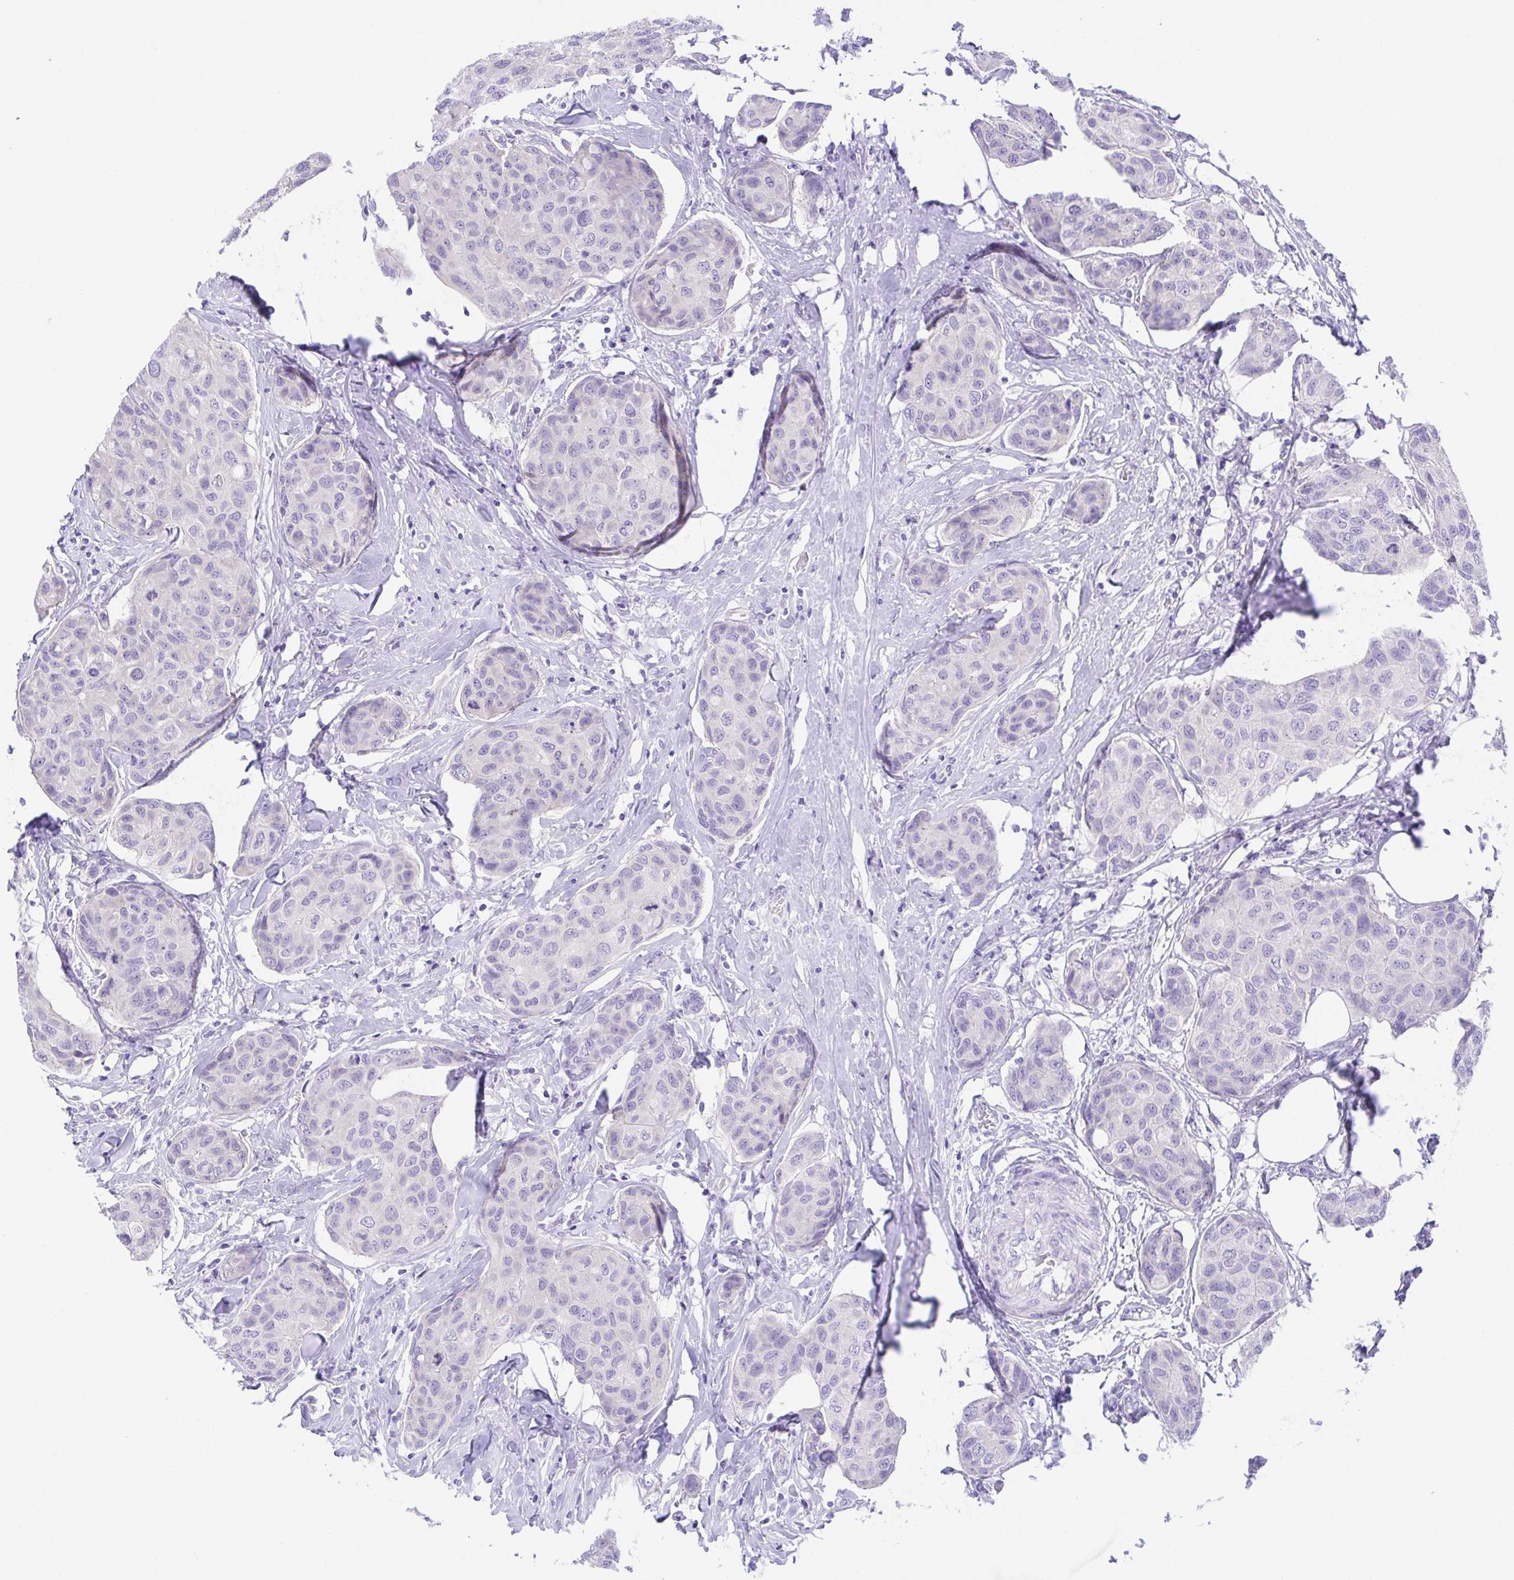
{"staining": {"intensity": "negative", "quantity": "none", "location": "none"}, "tissue": "breast cancer", "cell_type": "Tumor cells", "image_type": "cancer", "snomed": [{"axis": "morphology", "description": "Duct carcinoma"}, {"axis": "topography", "description": "Breast"}], "caption": "Breast cancer was stained to show a protein in brown. There is no significant expression in tumor cells. (Brightfield microscopy of DAB IHC at high magnification).", "gene": "LUZP4", "patient": {"sex": "female", "age": 80}}